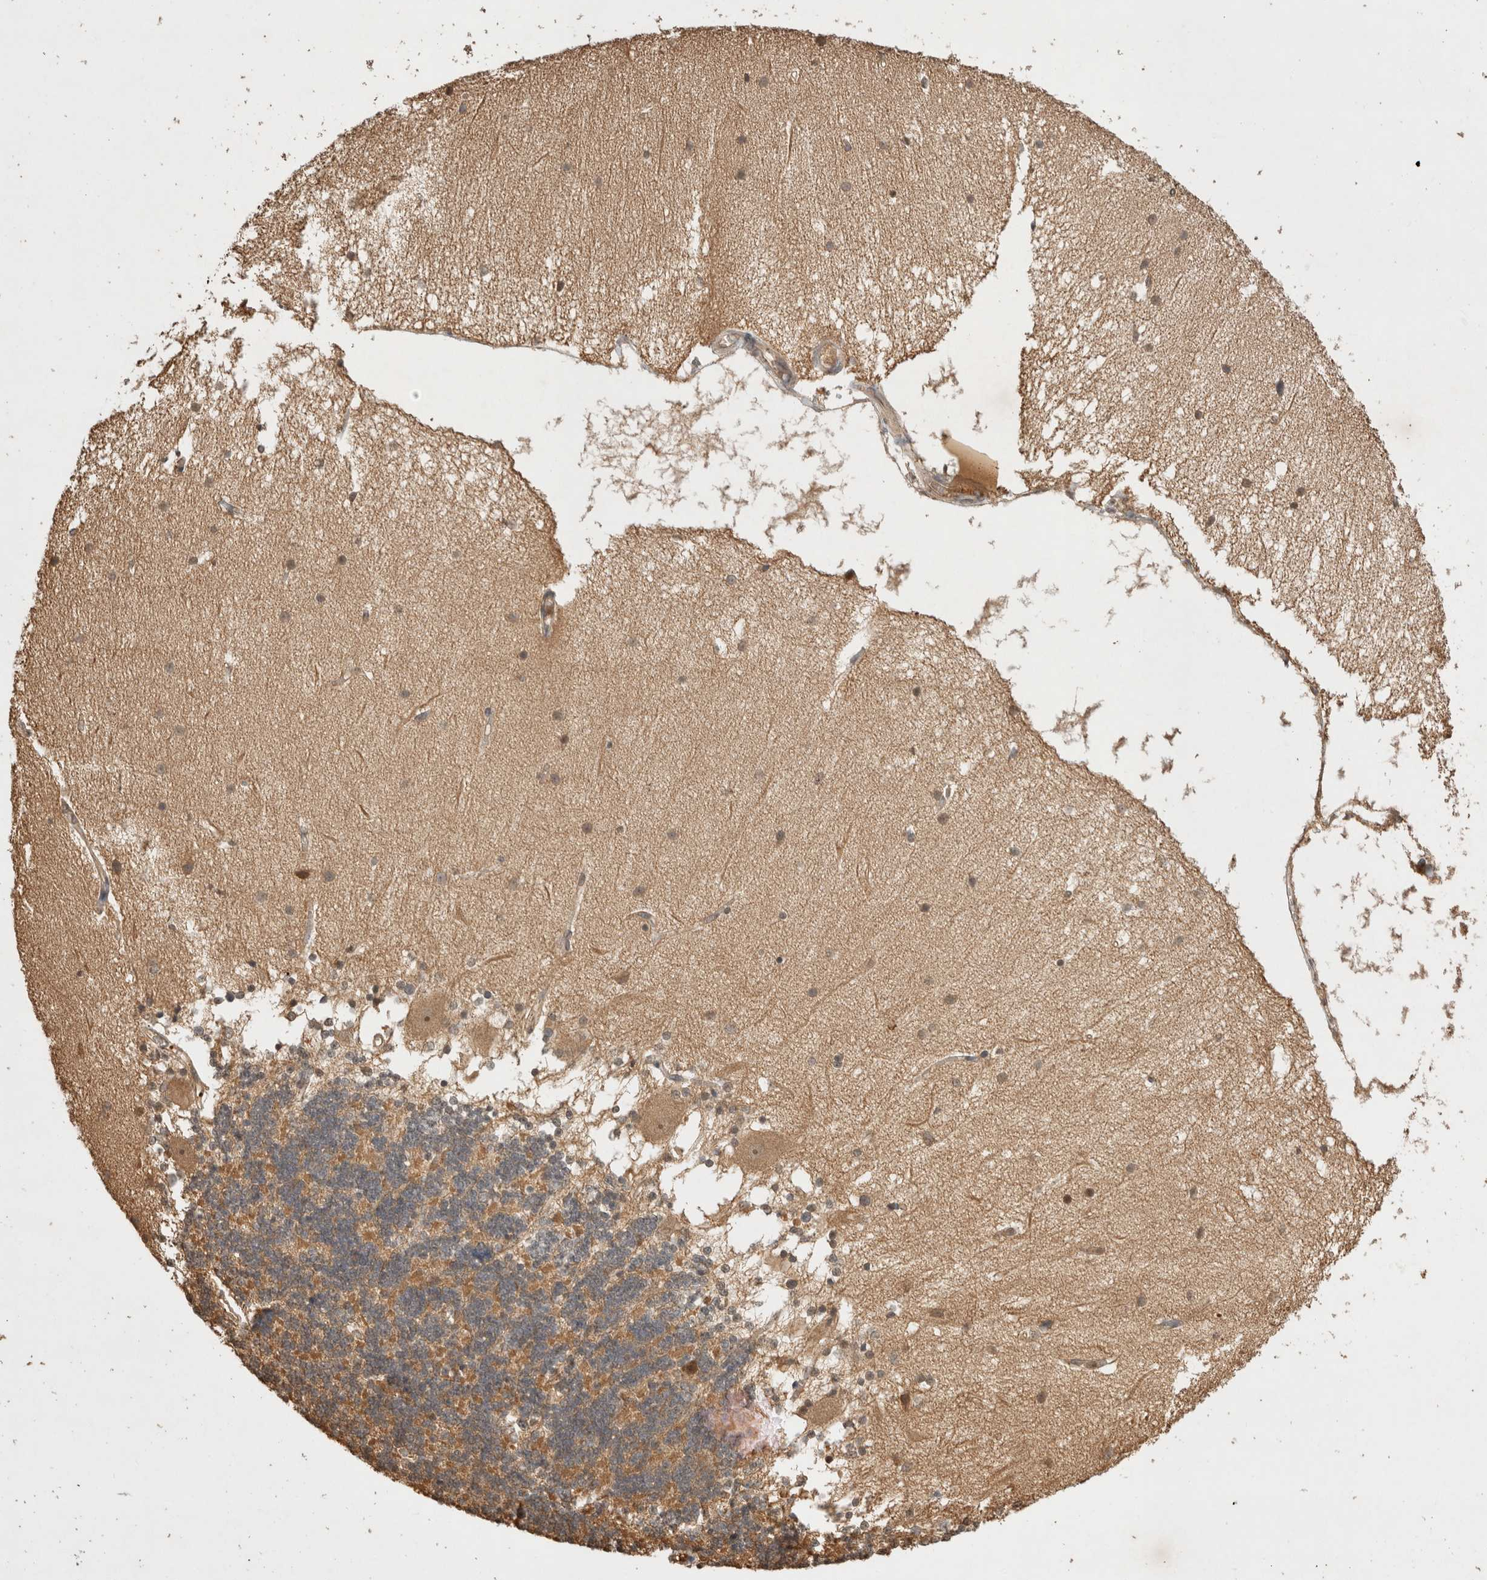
{"staining": {"intensity": "moderate", "quantity": ">75%", "location": "cytoplasmic/membranous"}, "tissue": "cerebellum", "cell_type": "Cells in granular layer", "image_type": "normal", "snomed": [{"axis": "morphology", "description": "Normal tissue, NOS"}, {"axis": "topography", "description": "Cerebellum"}], "caption": "Cerebellum stained with DAB immunohistochemistry (IHC) exhibits medium levels of moderate cytoplasmic/membranous positivity in about >75% of cells in granular layer.", "gene": "PRMT3", "patient": {"sex": "female", "age": 54}}